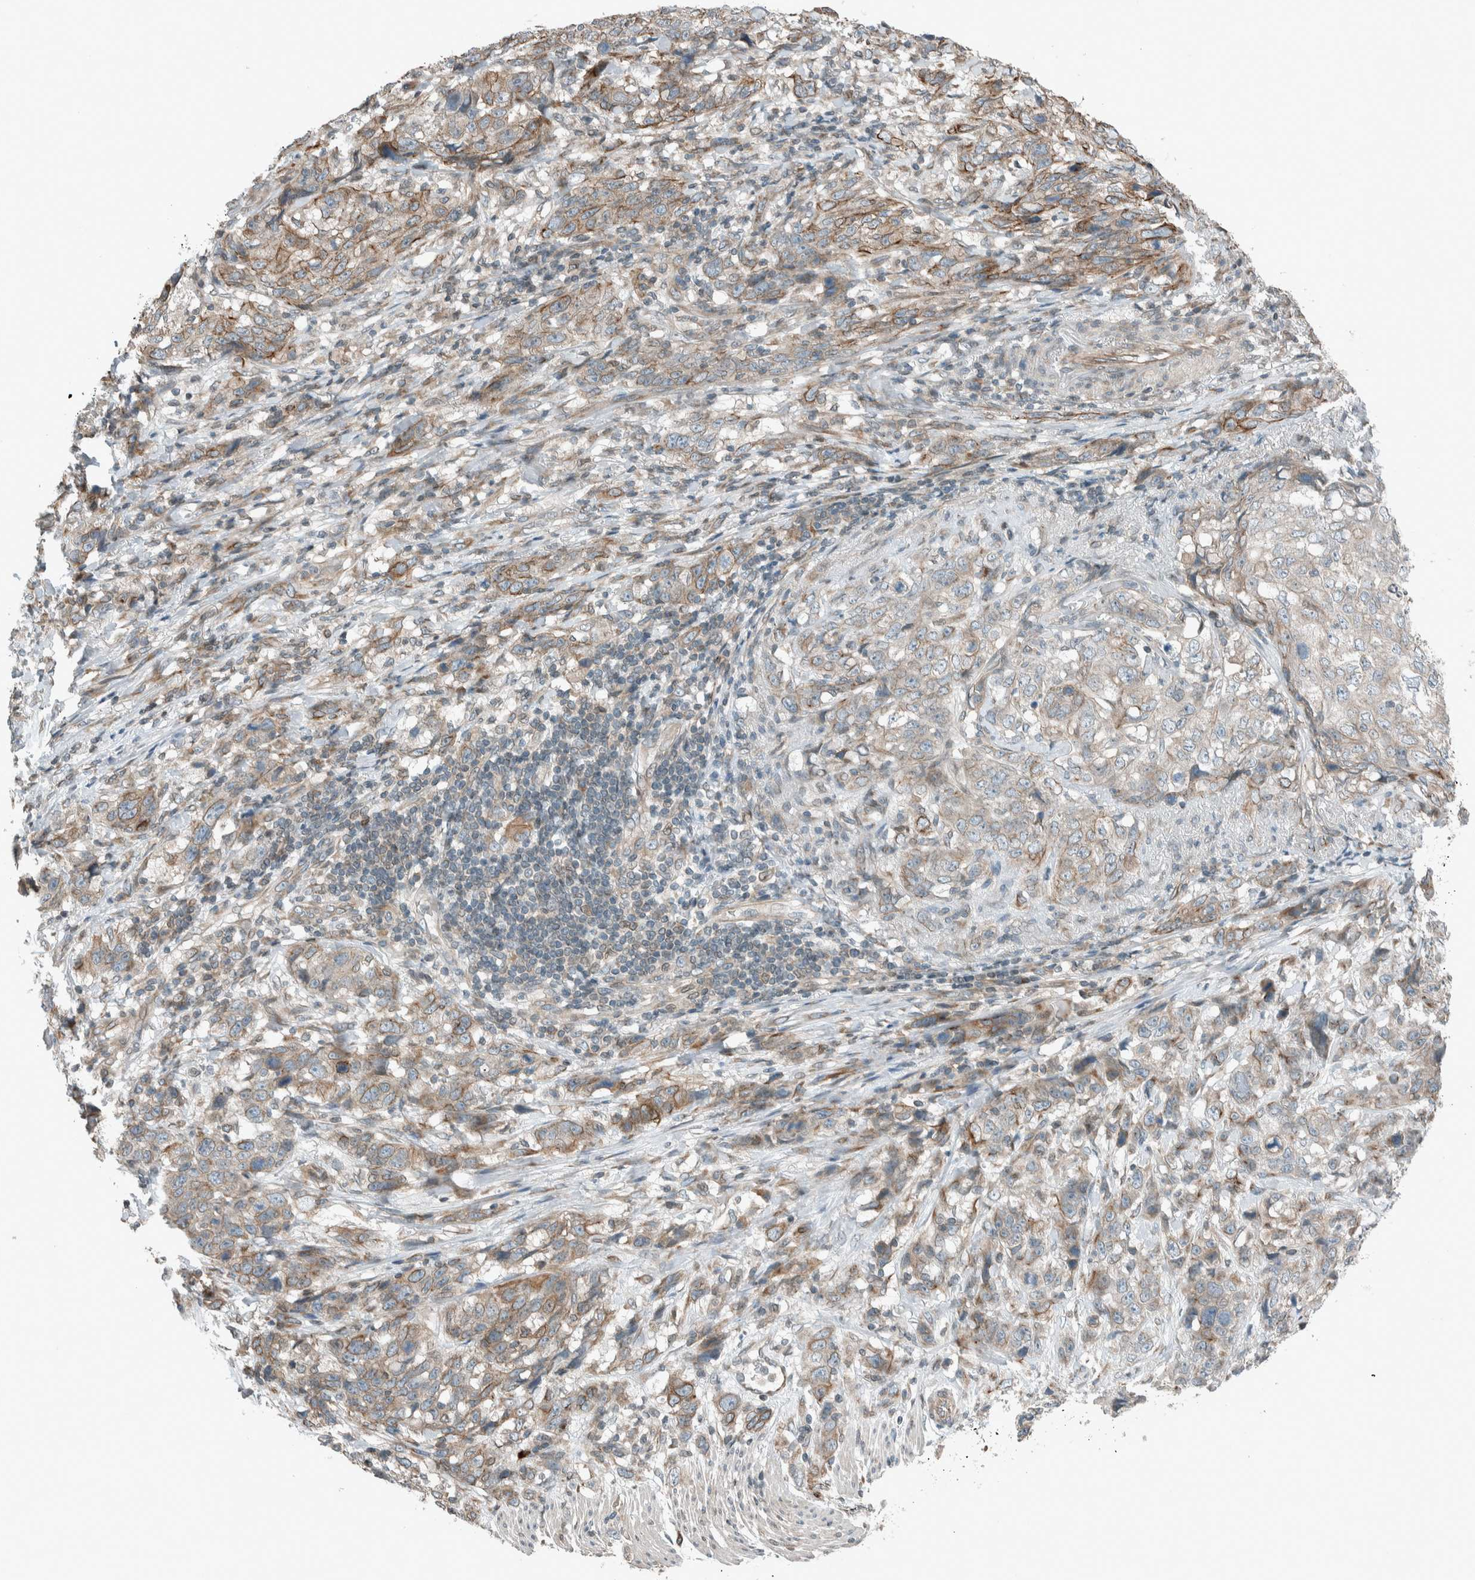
{"staining": {"intensity": "weak", "quantity": ">75%", "location": "cytoplasmic/membranous"}, "tissue": "stomach cancer", "cell_type": "Tumor cells", "image_type": "cancer", "snomed": [{"axis": "morphology", "description": "Adenocarcinoma, NOS"}, {"axis": "topography", "description": "Stomach"}], "caption": "Immunohistochemical staining of stomach cancer (adenocarcinoma) shows low levels of weak cytoplasmic/membranous expression in about >75% of tumor cells.", "gene": "SEL1L", "patient": {"sex": "male", "age": 48}}